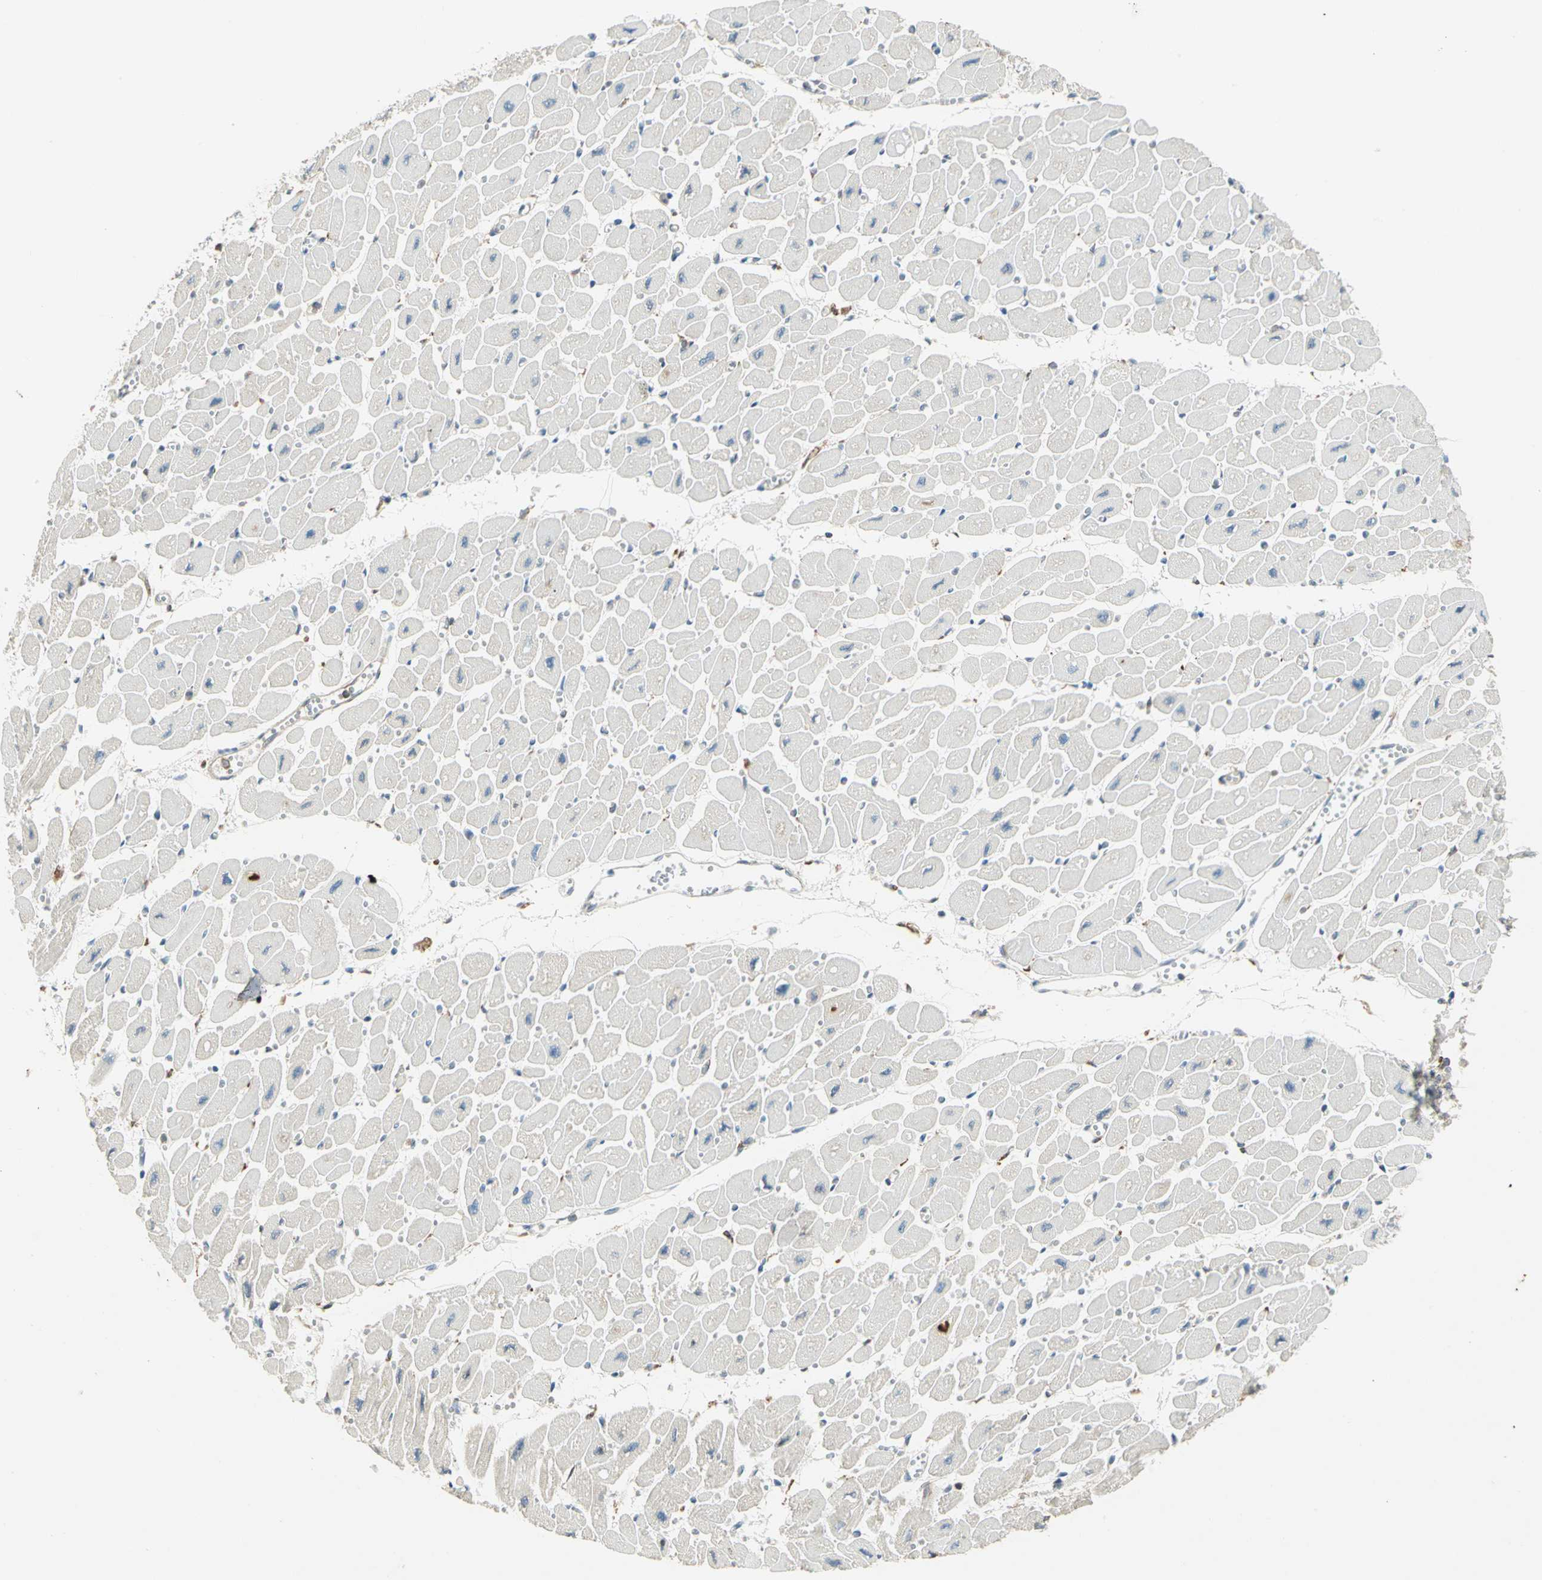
{"staining": {"intensity": "negative", "quantity": "none", "location": "none"}, "tissue": "heart muscle", "cell_type": "Cardiomyocytes", "image_type": "normal", "snomed": [{"axis": "morphology", "description": "Normal tissue, NOS"}, {"axis": "topography", "description": "Heart"}], "caption": "Protein analysis of unremarkable heart muscle shows no significant staining in cardiomyocytes. (Brightfield microscopy of DAB immunohistochemistry at high magnification).", "gene": "PDIA4", "patient": {"sex": "female", "age": 54}}